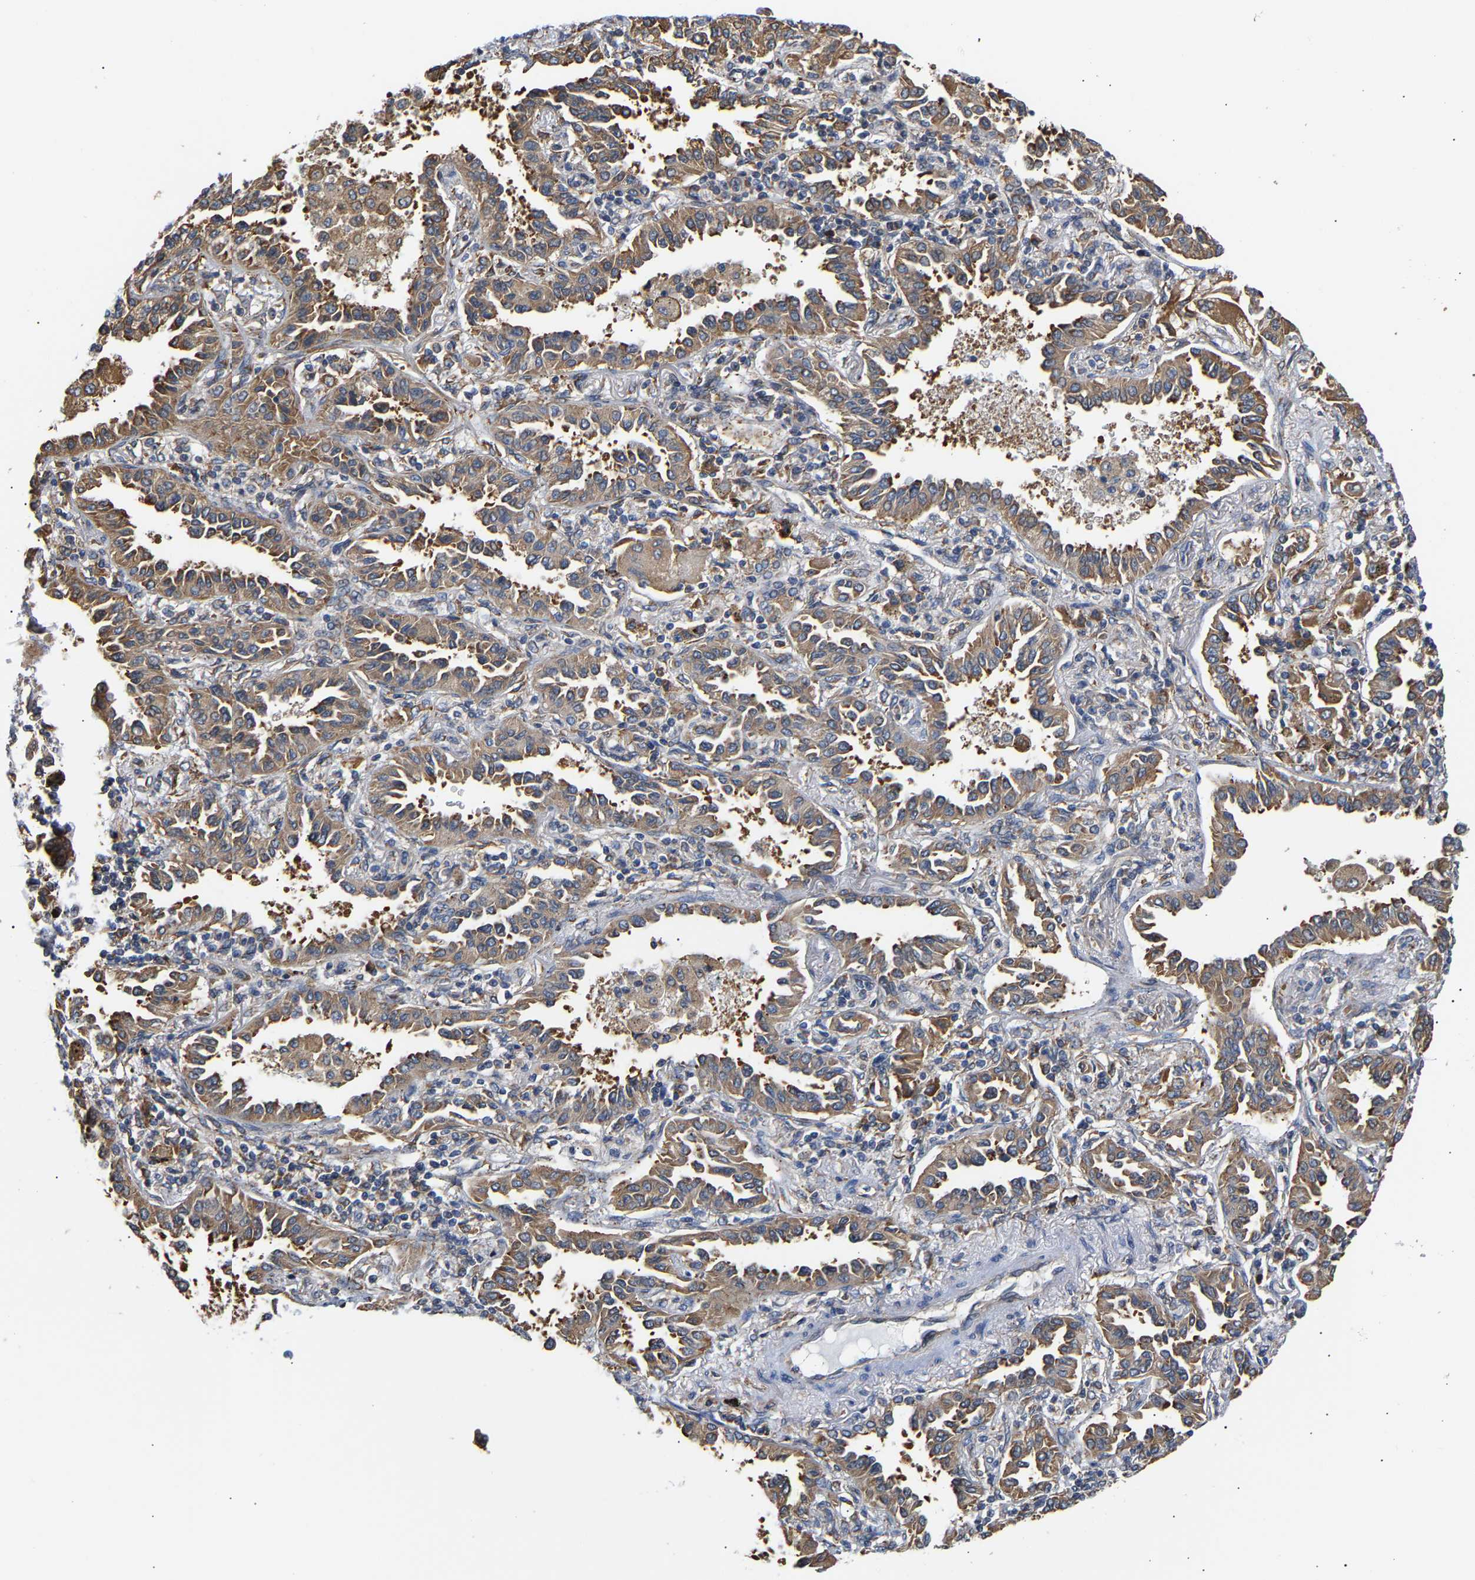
{"staining": {"intensity": "moderate", "quantity": ">75%", "location": "cytoplasmic/membranous"}, "tissue": "lung cancer", "cell_type": "Tumor cells", "image_type": "cancer", "snomed": [{"axis": "morphology", "description": "Normal tissue, NOS"}, {"axis": "morphology", "description": "Adenocarcinoma, NOS"}, {"axis": "topography", "description": "Lung"}], "caption": "This micrograph displays lung cancer stained with immunohistochemistry (IHC) to label a protein in brown. The cytoplasmic/membranous of tumor cells show moderate positivity for the protein. Nuclei are counter-stained blue.", "gene": "ARAP1", "patient": {"sex": "male", "age": 59}}